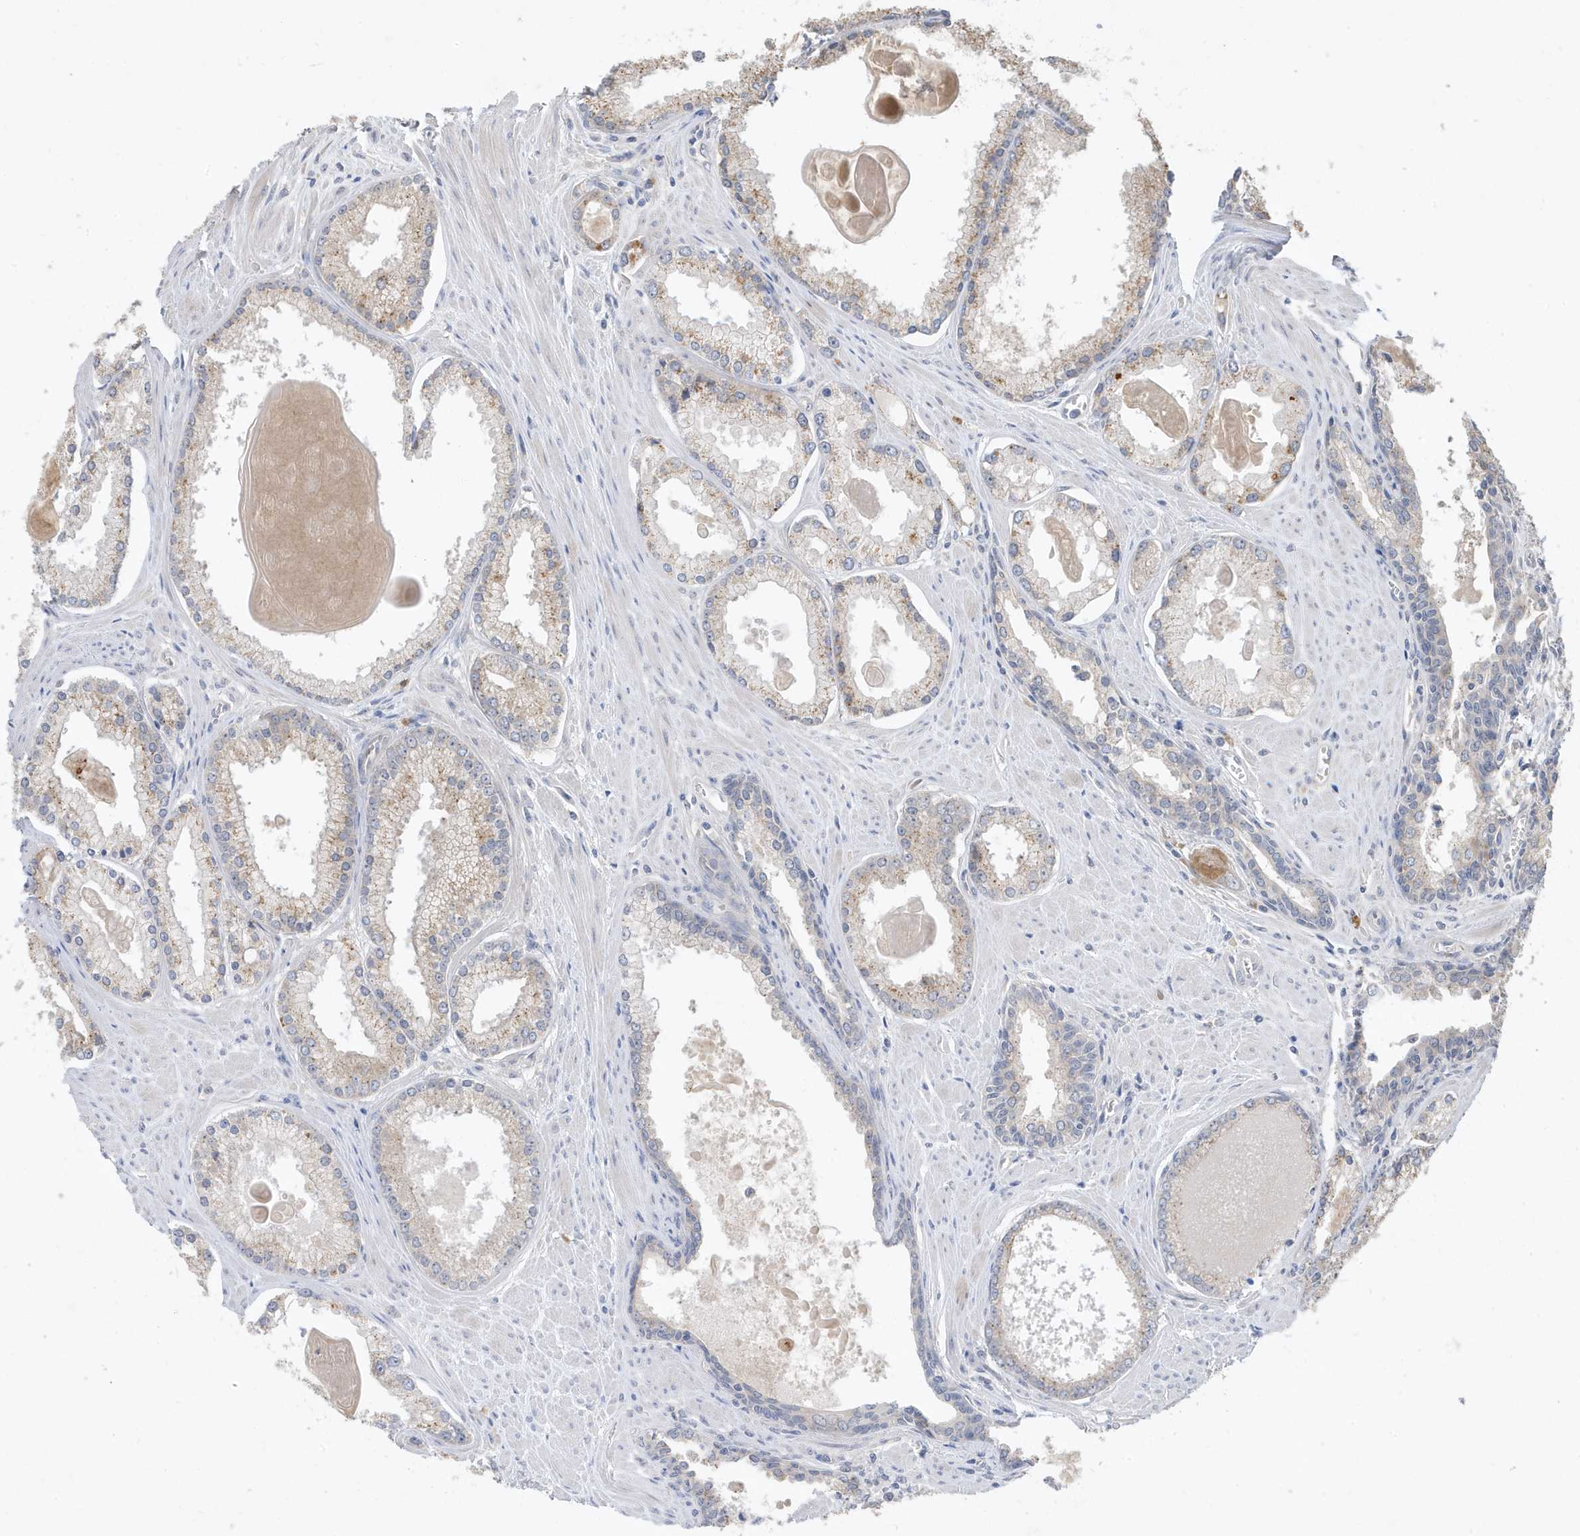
{"staining": {"intensity": "negative", "quantity": "none", "location": "none"}, "tissue": "prostate cancer", "cell_type": "Tumor cells", "image_type": "cancer", "snomed": [{"axis": "morphology", "description": "Adenocarcinoma, Low grade"}, {"axis": "topography", "description": "Prostate"}], "caption": "The histopathology image displays no staining of tumor cells in prostate adenocarcinoma (low-grade).", "gene": "LAPTM4A", "patient": {"sex": "male", "age": 54}}